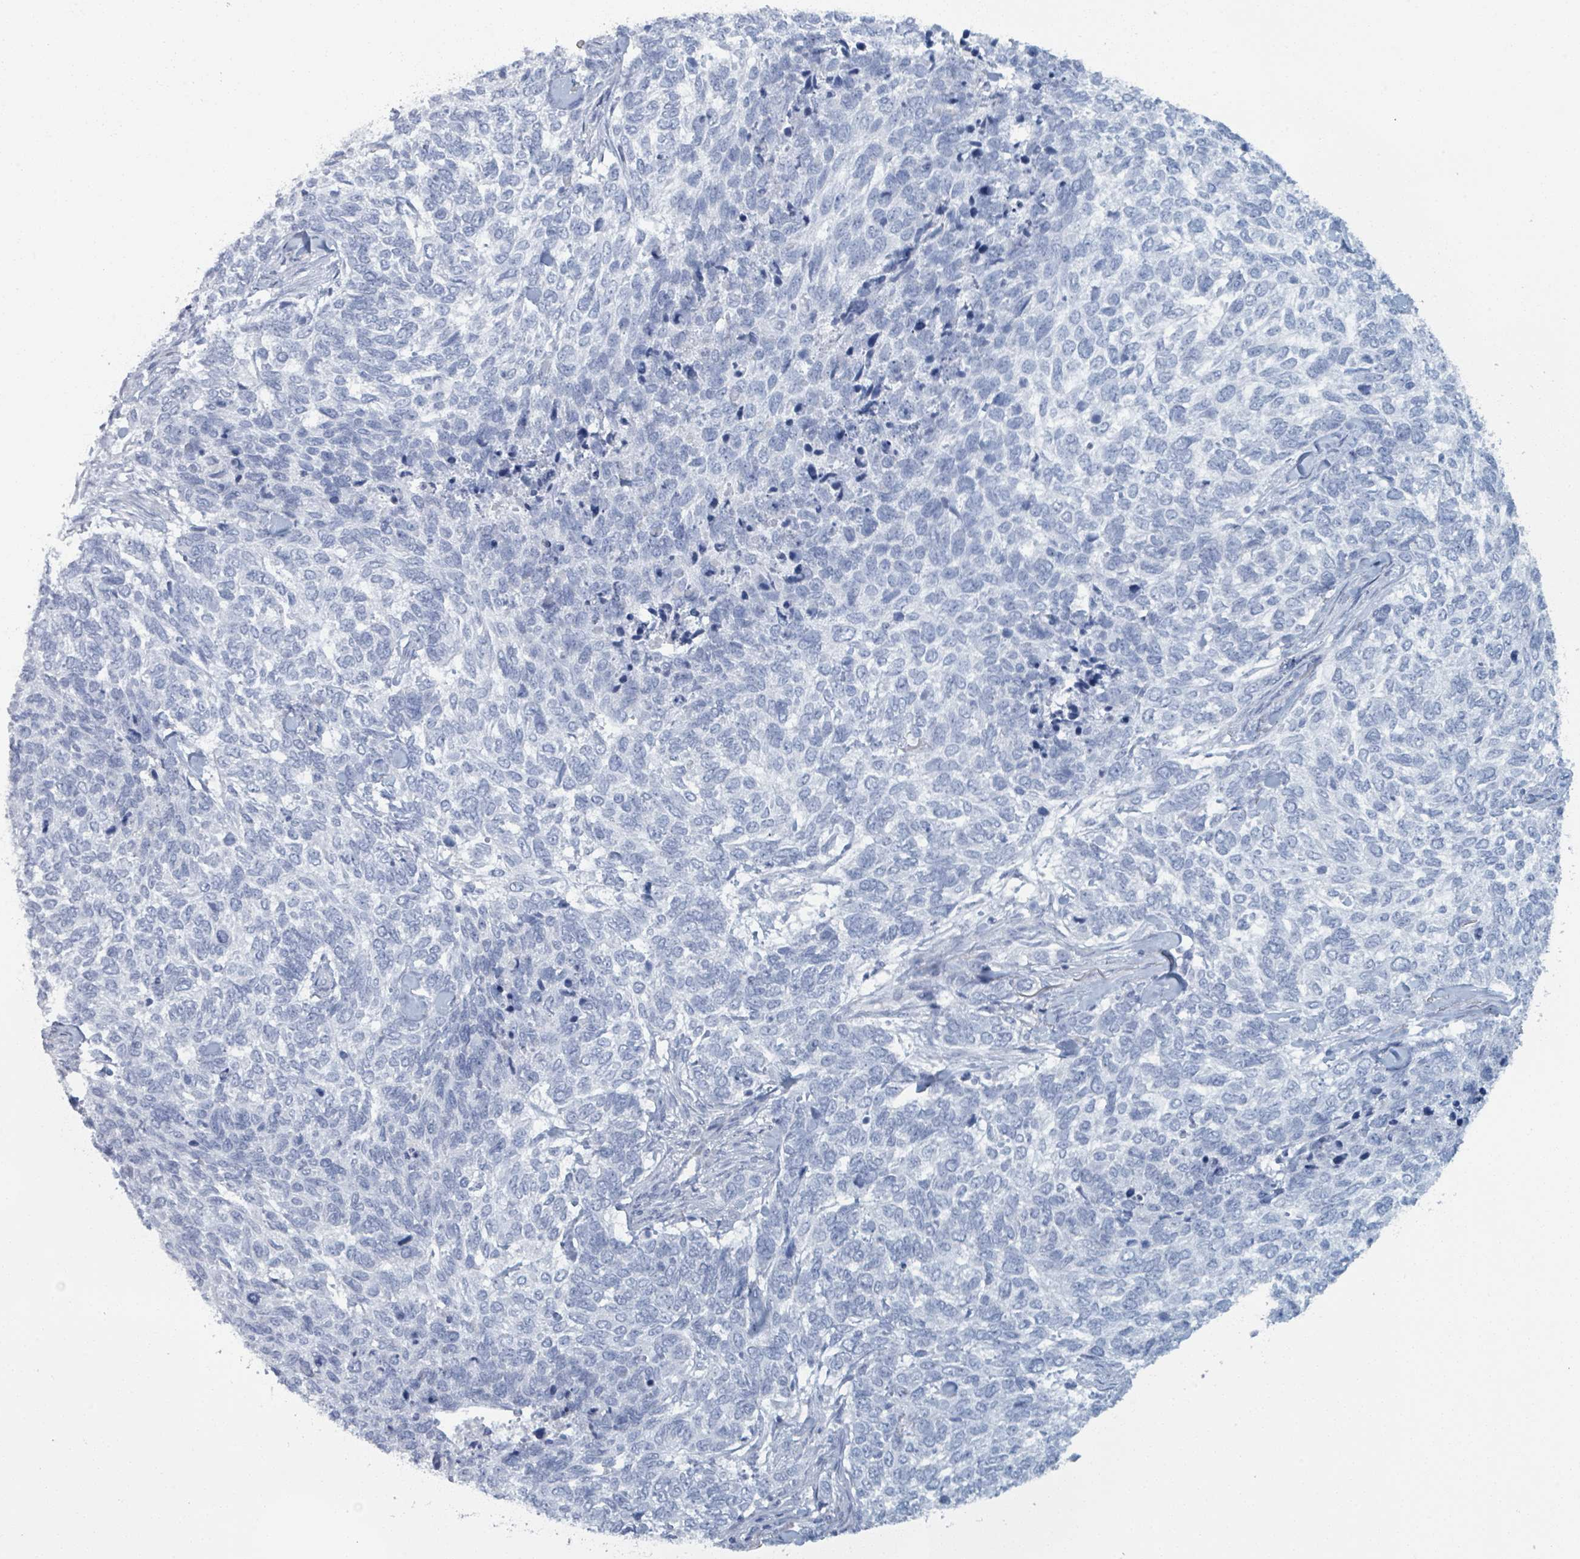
{"staining": {"intensity": "negative", "quantity": "none", "location": "none"}, "tissue": "skin cancer", "cell_type": "Tumor cells", "image_type": "cancer", "snomed": [{"axis": "morphology", "description": "Basal cell carcinoma"}, {"axis": "topography", "description": "Skin"}], "caption": "Histopathology image shows no significant protein expression in tumor cells of basal cell carcinoma (skin). (DAB (3,3'-diaminobenzidine) IHC visualized using brightfield microscopy, high magnification).", "gene": "DEFA4", "patient": {"sex": "female", "age": 65}}